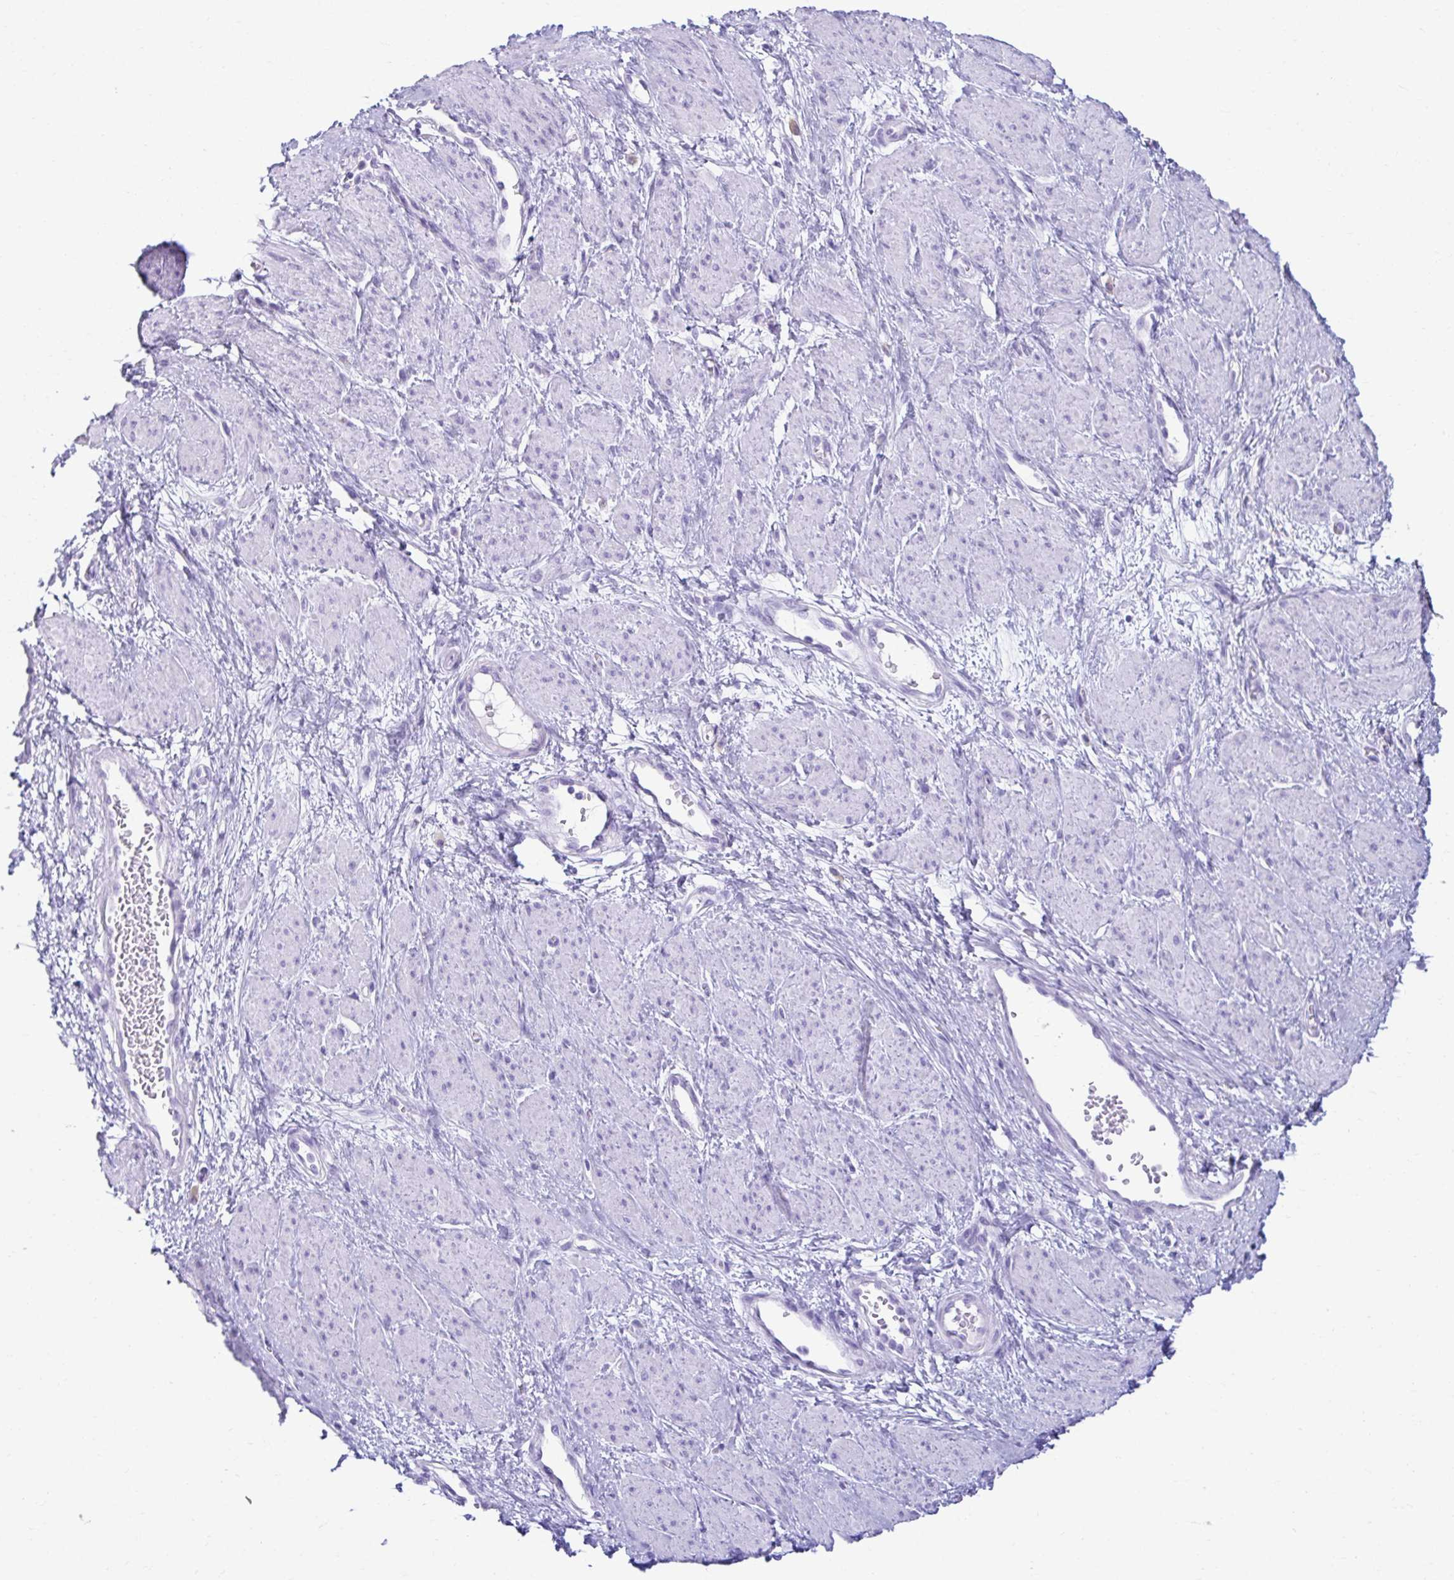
{"staining": {"intensity": "negative", "quantity": "none", "location": "none"}, "tissue": "smooth muscle", "cell_type": "Smooth muscle cells", "image_type": "normal", "snomed": [{"axis": "morphology", "description": "Normal tissue, NOS"}, {"axis": "topography", "description": "Smooth muscle"}, {"axis": "topography", "description": "Uterus"}], "caption": "A high-resolution micrograph shows immunohistochemistry staining of benign smooth muscle, which shows no significant positivity in smooth muscle cells.", "gene": "ATP4B", "patient": {"sex": "female", "age": 39}}